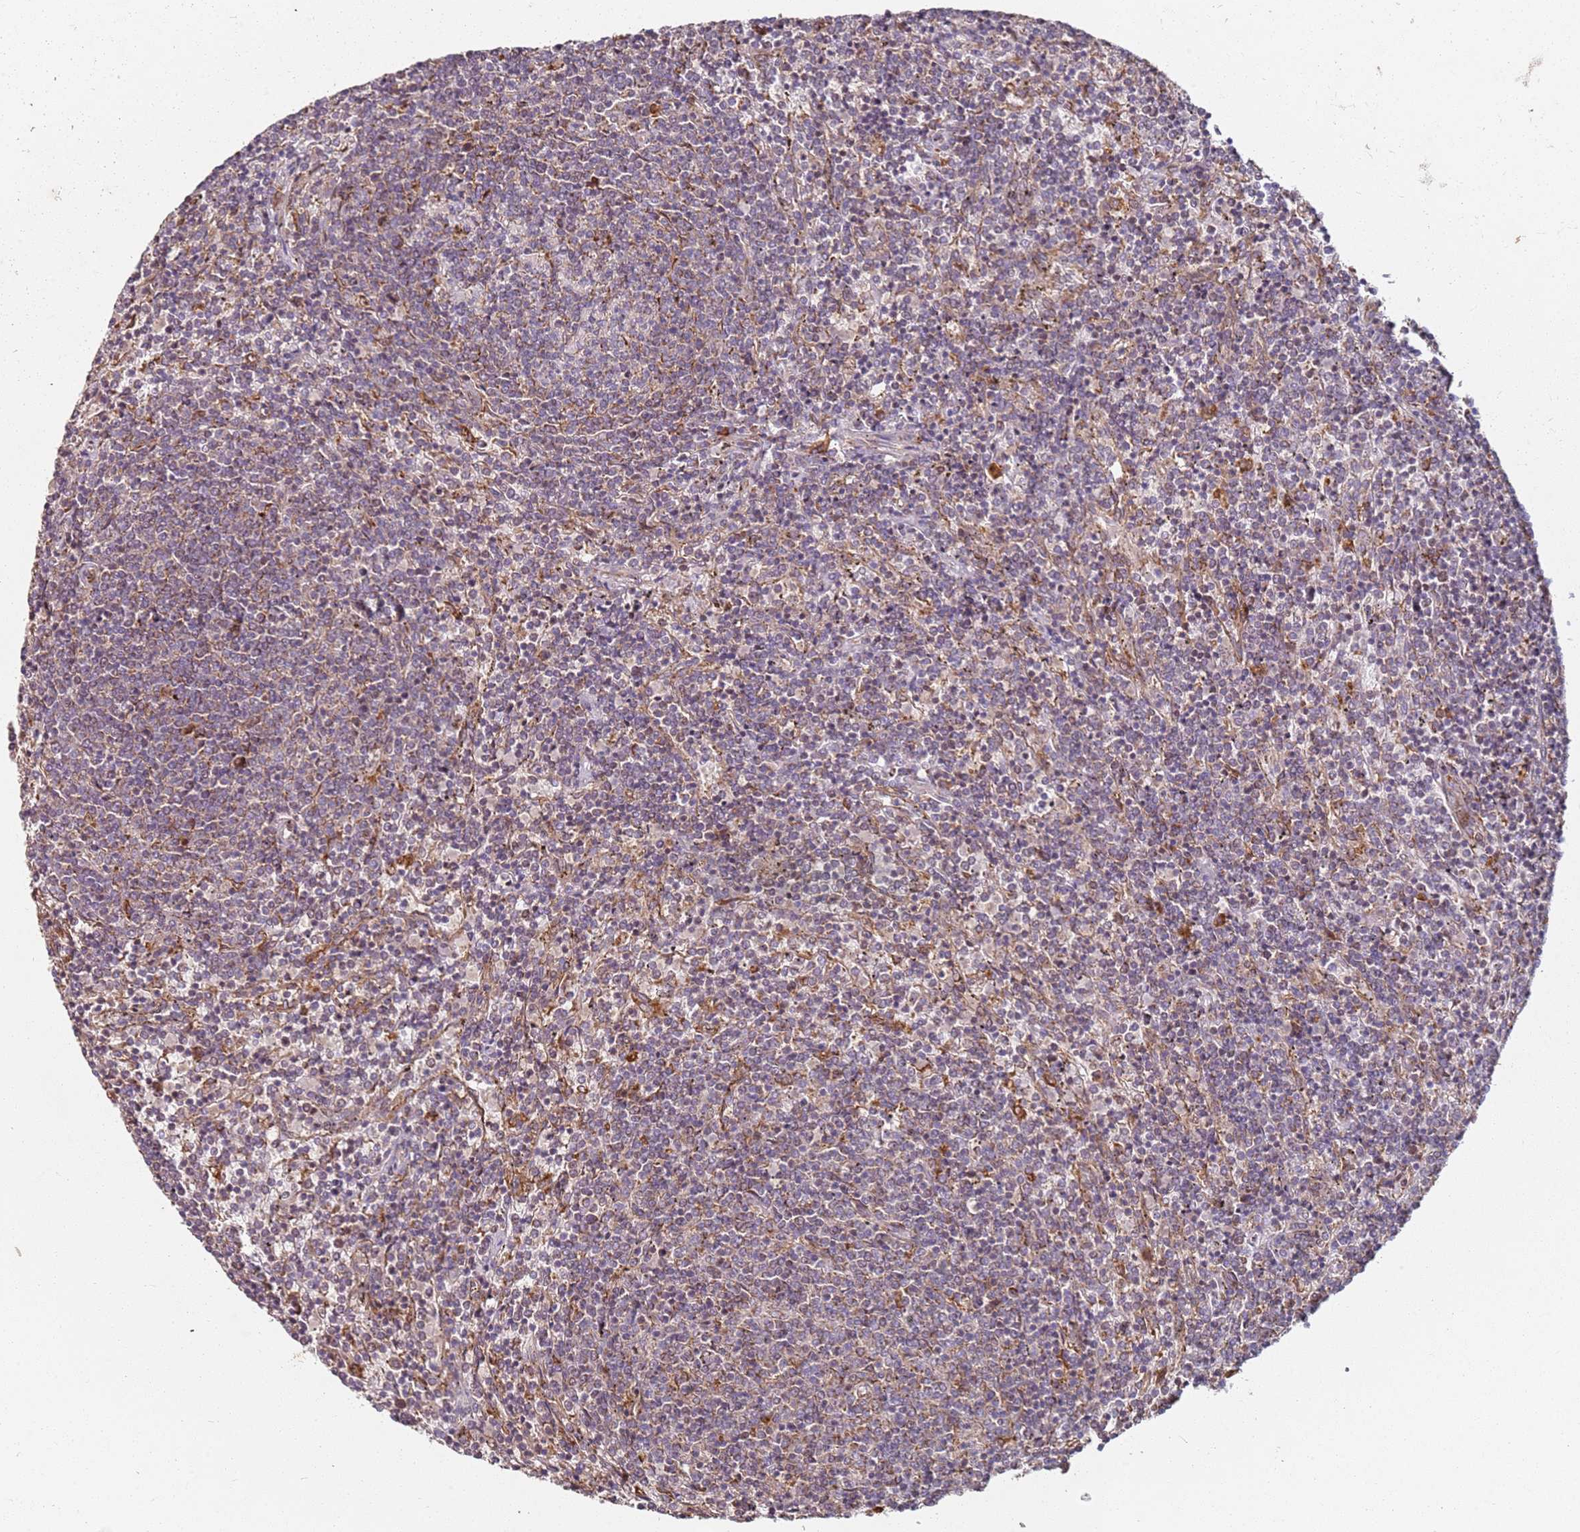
{"staining": {"intensity": "weak", "quantity": ">75%", "location": "cytoplasmic/membranous"}, "tissue": "lymphoma", "cell_type": "Tumor cells", "image_type": "cancer", "snomed": [{"axis": "morphology", "description": "Malignant lymphoma, non-Hodgkin's type, Low grade"}, {"axis": "topography", "description": "Spleen"}], "caption": "An immunohistochemistry (IHC) photomicrograph of neoplastic tissue is shown. Protein staining in brown labels weak cytoplasmic/membranous positivity in lymphoma within tumor cells.", "gene": "ARFRP1", "patient": {"sex": "female", "age": 50}}